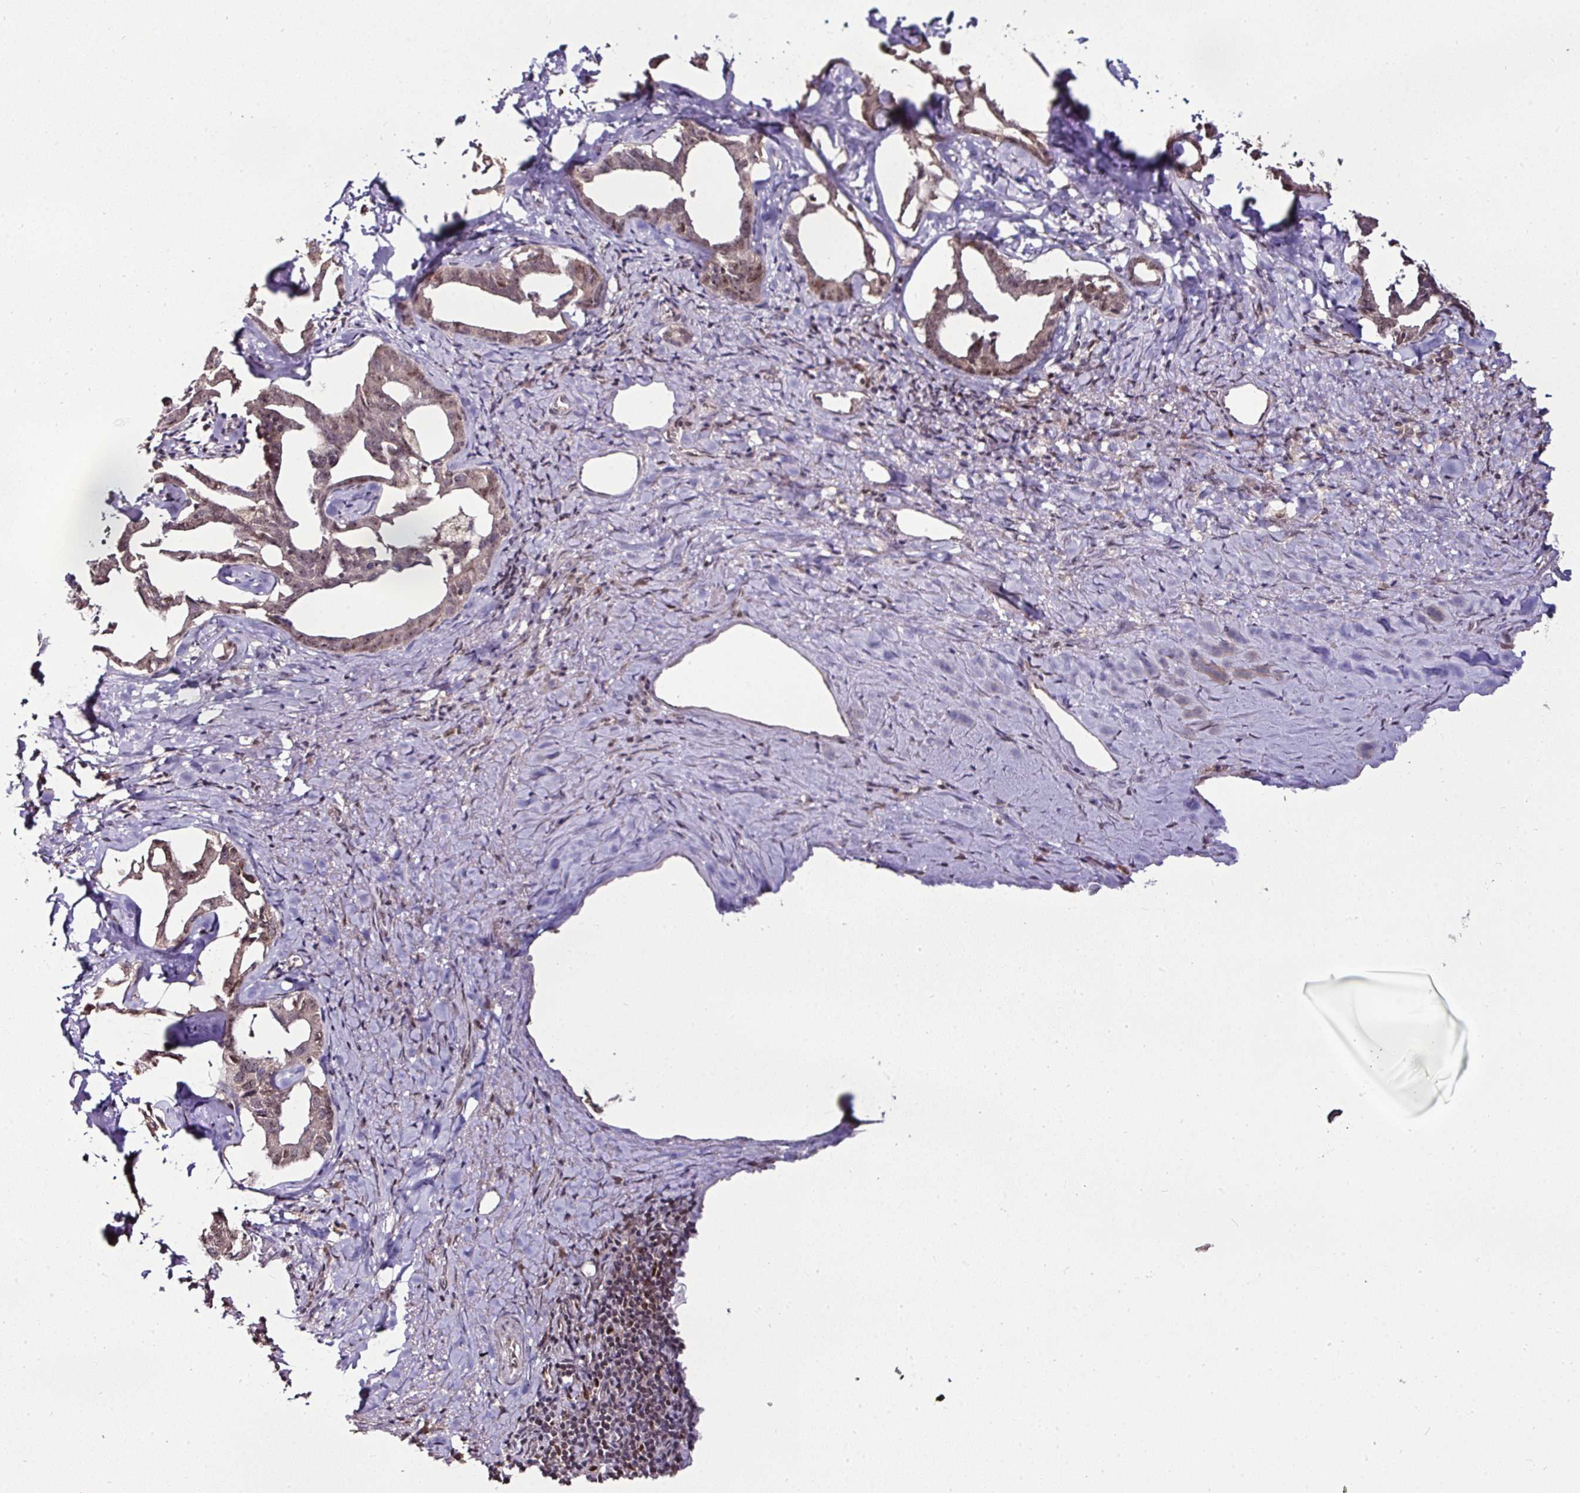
{"staining": {"intensity": "weak", "quantity": "25%-75%", "location": "nuclear"}, "tissue": "liver cancer", "cell_type": "Tumor cells", "image_type": "cancer", "snomed": [{"axis": "morphology", "description": "Cholangiocarcinoma"}, {"axis": "topography", "description": "Liver"}], "caption": "Immunohistochemical staining of liver cancer (cholangiocarcinoma) exhibits weak nuclear protein expression in about 25%-75% of tumor cells.", "gene": "KLF16", "patient": {"sex": "male", "age": 59}}